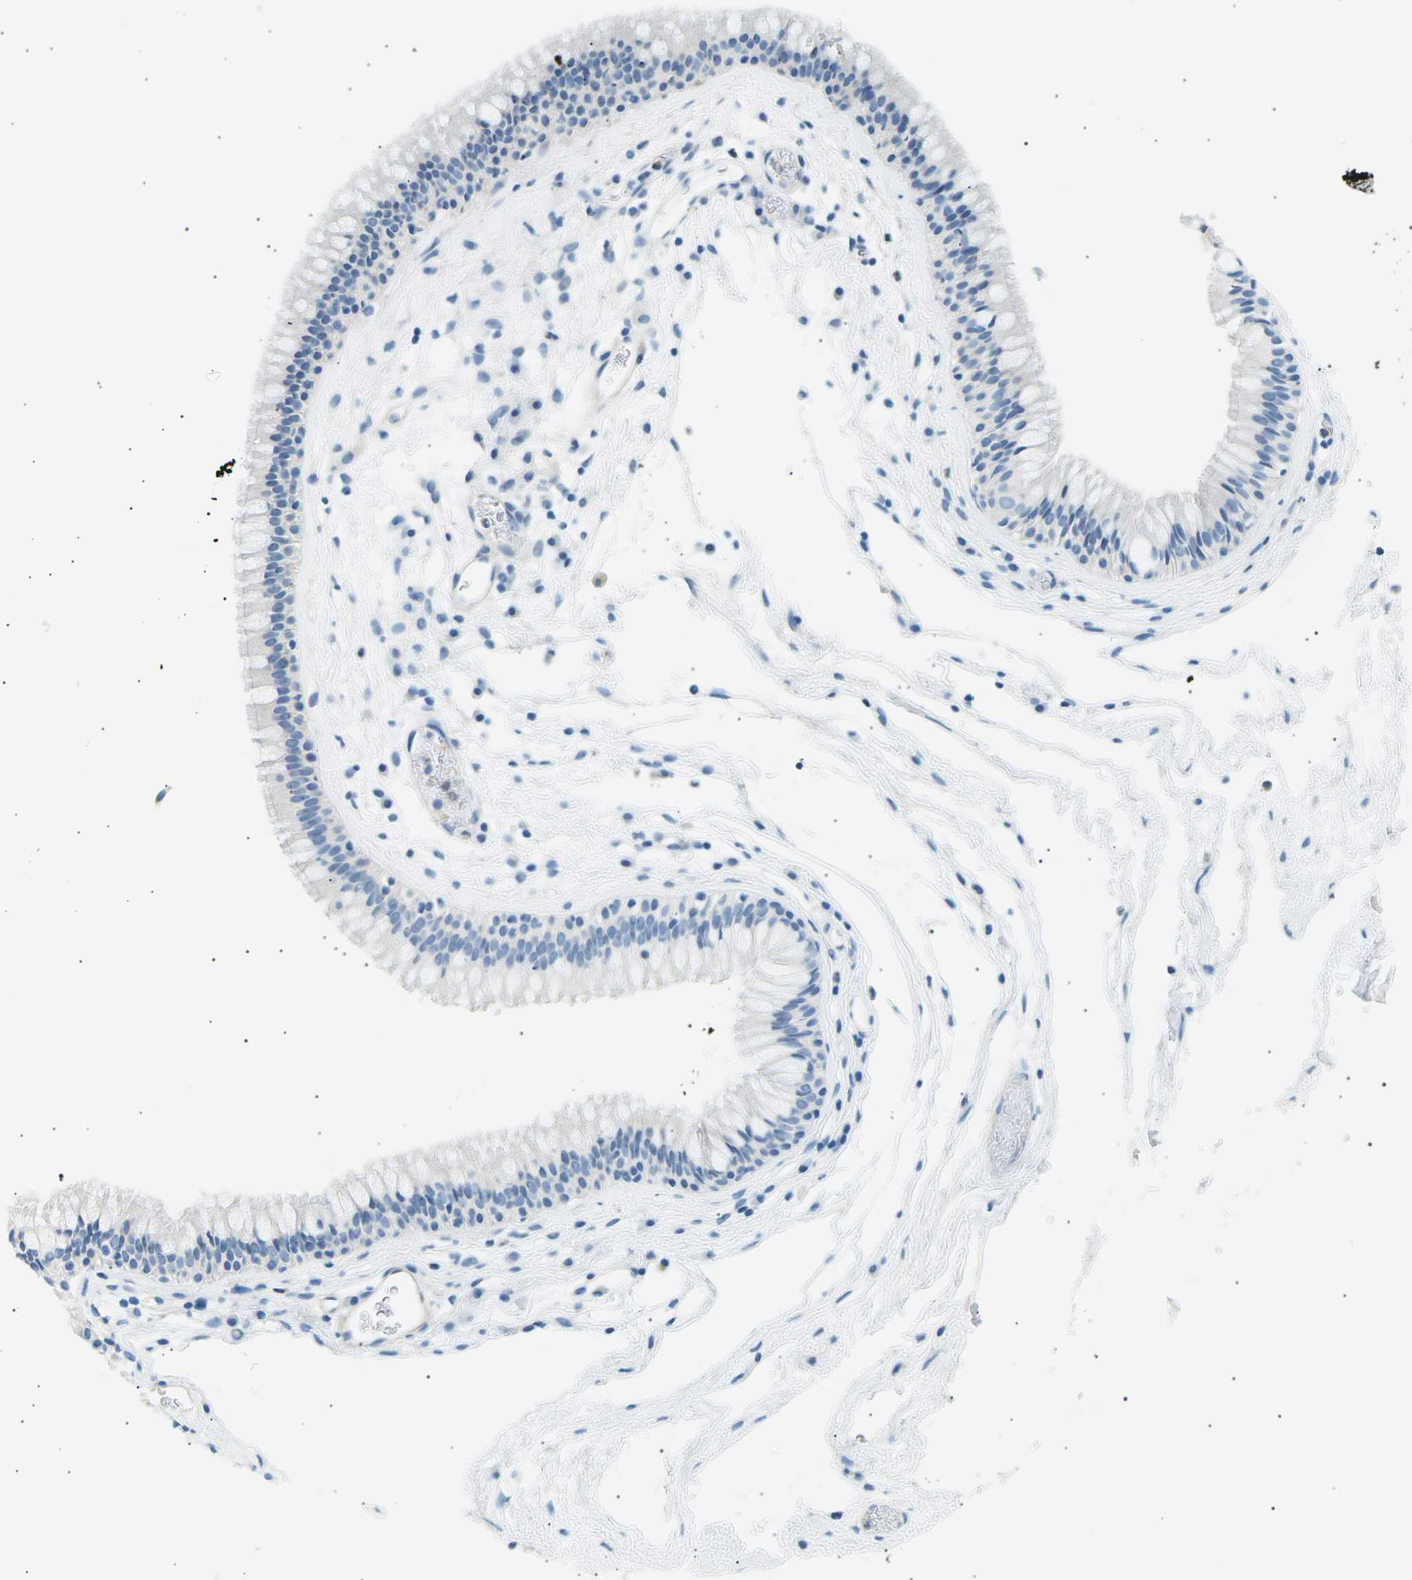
{"staining": {"intensity": "negative", "quantity": "none", "location": "none"}, "tissue": "nasopharynx", "cell_type": "Respiratory epithelial cells", "image_type": "normal", "snomed": [{"axis": "morphology", "description": "Normal tissue, NOS"}, {"axis": "morphology", "description": "Inflammation, NOS"}, {"axis": "topography", "description": "Nasopharynx"}], "caption": "High magnification brightfield microscopy of unremarkable nasopharynx stained with DAB (brown) and counterstained with hematoxylin (blue): respiratory epithelial cells show no significant expression. (DAB immunohistochemistry, high magnification).", "gene": "SEPTIN5", "patient": {"sex": "male", "age": 48}}